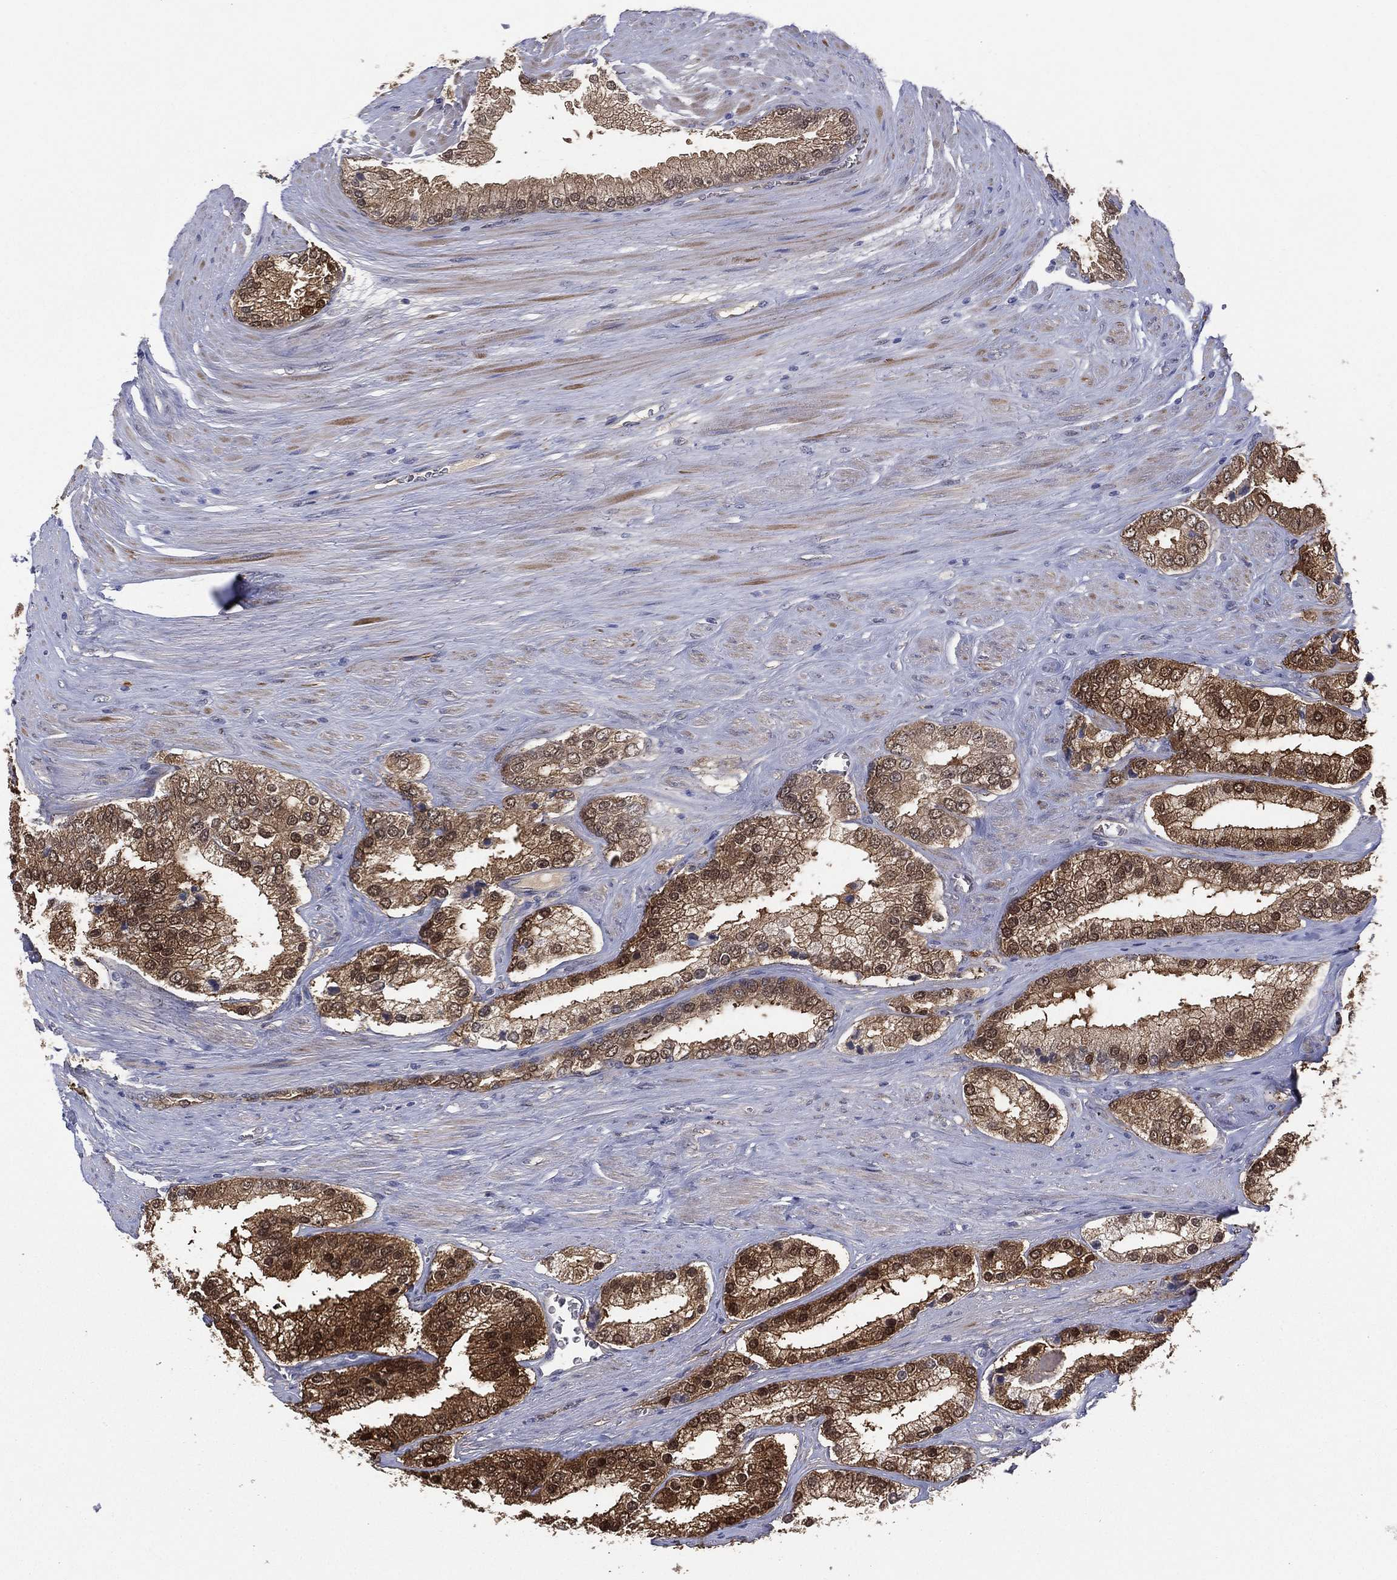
{"staining": {"intensity": "moderate", "quantity": "25%-75%", "location": "cytoplasmic/membranous,nuclear"}, "tissue": "prostate cancer", "cell_type": "Tumor cells", "image_type": "cancer", "snomed": [{"axis": "morphology", "description": "Adenocarcinoma, Low grade"}, {"axis": "topography", "description": "Prostate"}], "caption": "This histopathology image reveals immunohistochemistry staining of prostate cancer (low-grade adenocarcinoma), with medium moderate cytoplasmic/membranous and nuclear staining in approximately 25%-75% of tumor cells.", "gene": "DDAH1", "patient": {"sex": "male", "age": 69}}